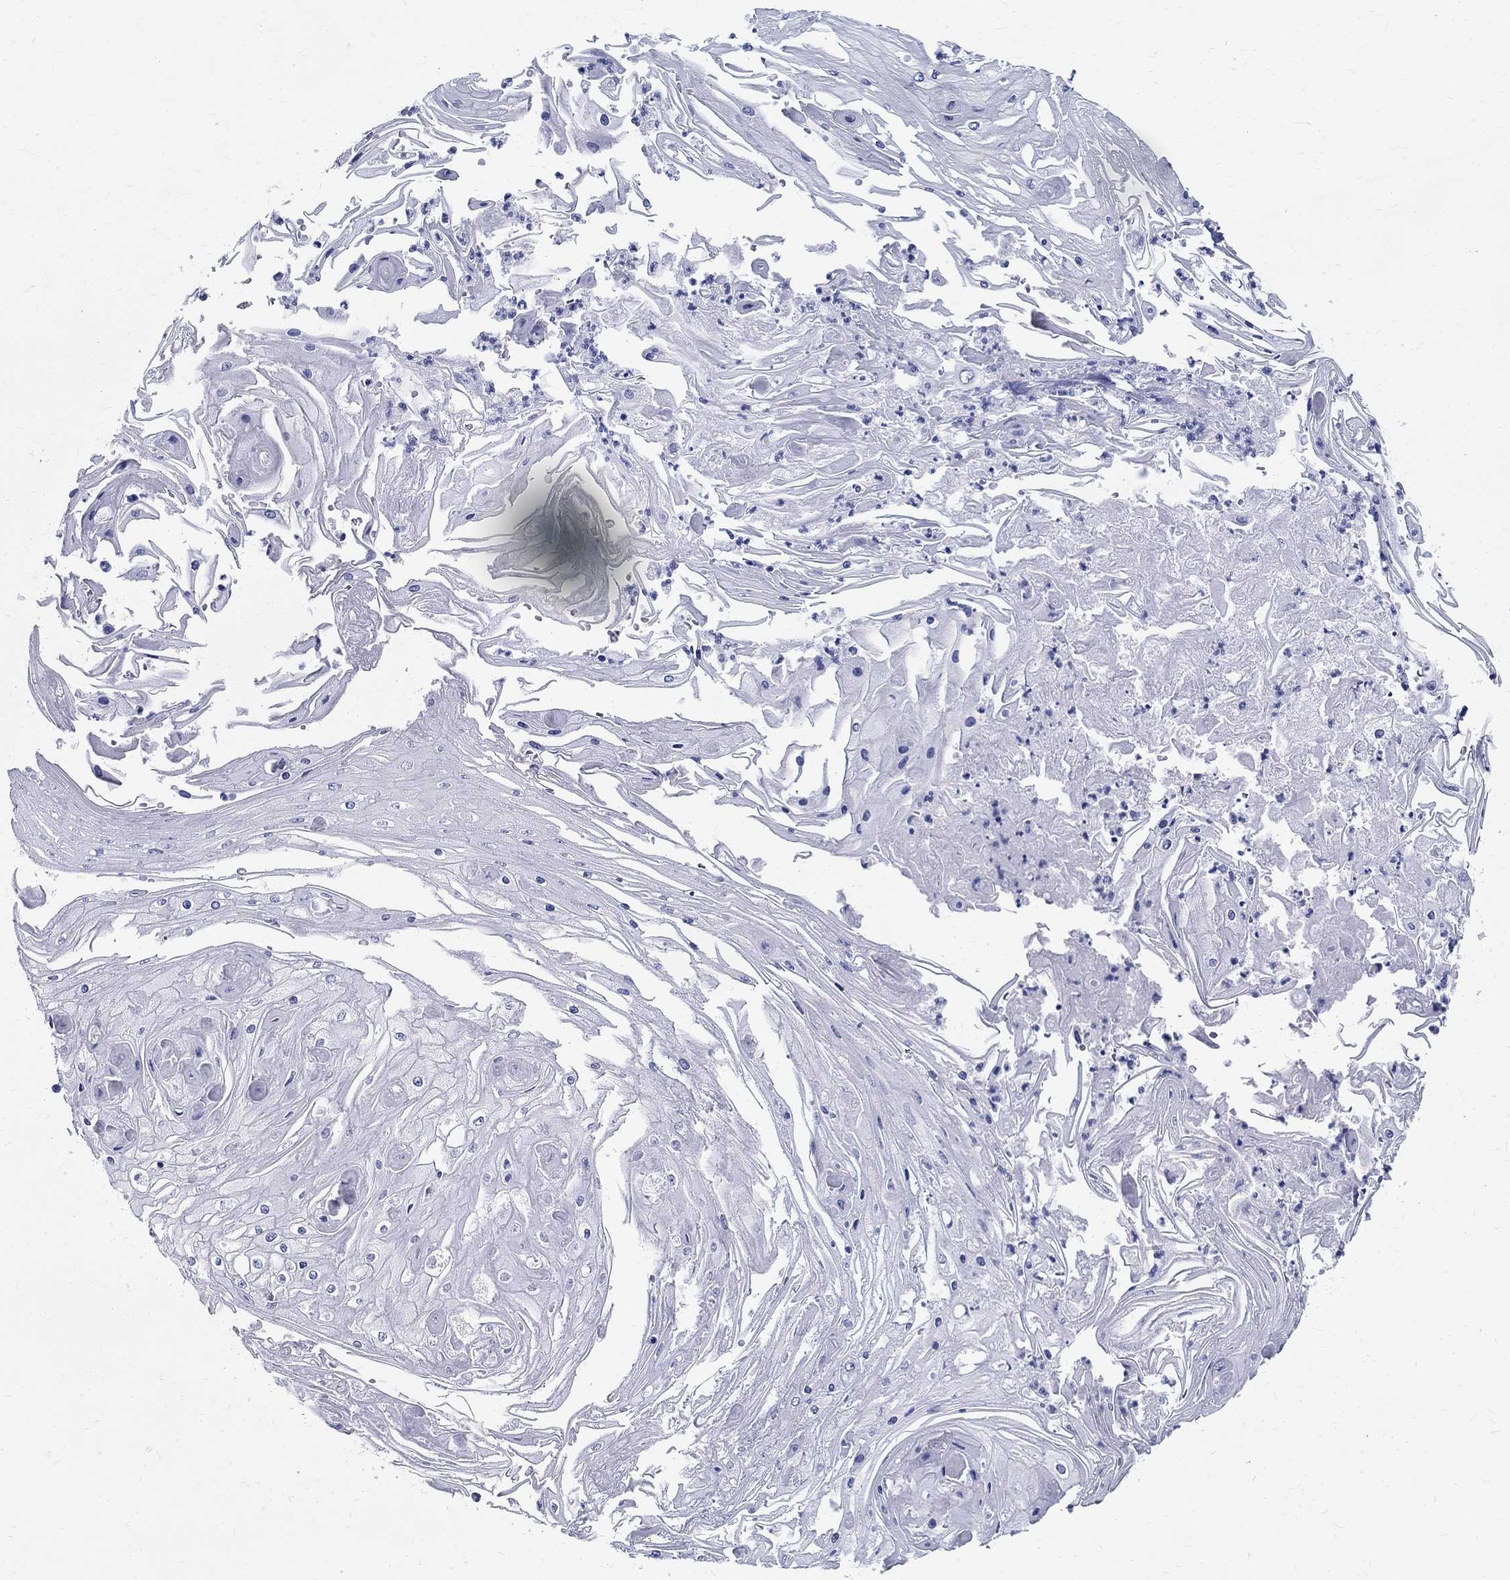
{"staining": {"intensity": "negative", "quantity": "none", "location": "none"}, "tissue": "skin cancer", "cell_type": "Tumor cells", "image_type": "cancer", "snomed": [{"axis": "morphology", "description": "Squamous cell carcinoma, NOS"}, {"axis": "topography", "description": "Skin"}], "caption": "An image of skin cancer (squamous cell carcinoma) stained for a protein demonstrates no brown staining in tumor cells. Brightfield microscopy of immunohistochemistry stained with DAB (3,3'-diaminobenzidine) (brown) and hematoxylin (blue), captured at high magnification.", "gene": "TSPAN16", "patient": {"sex": "male", "age": 70}}